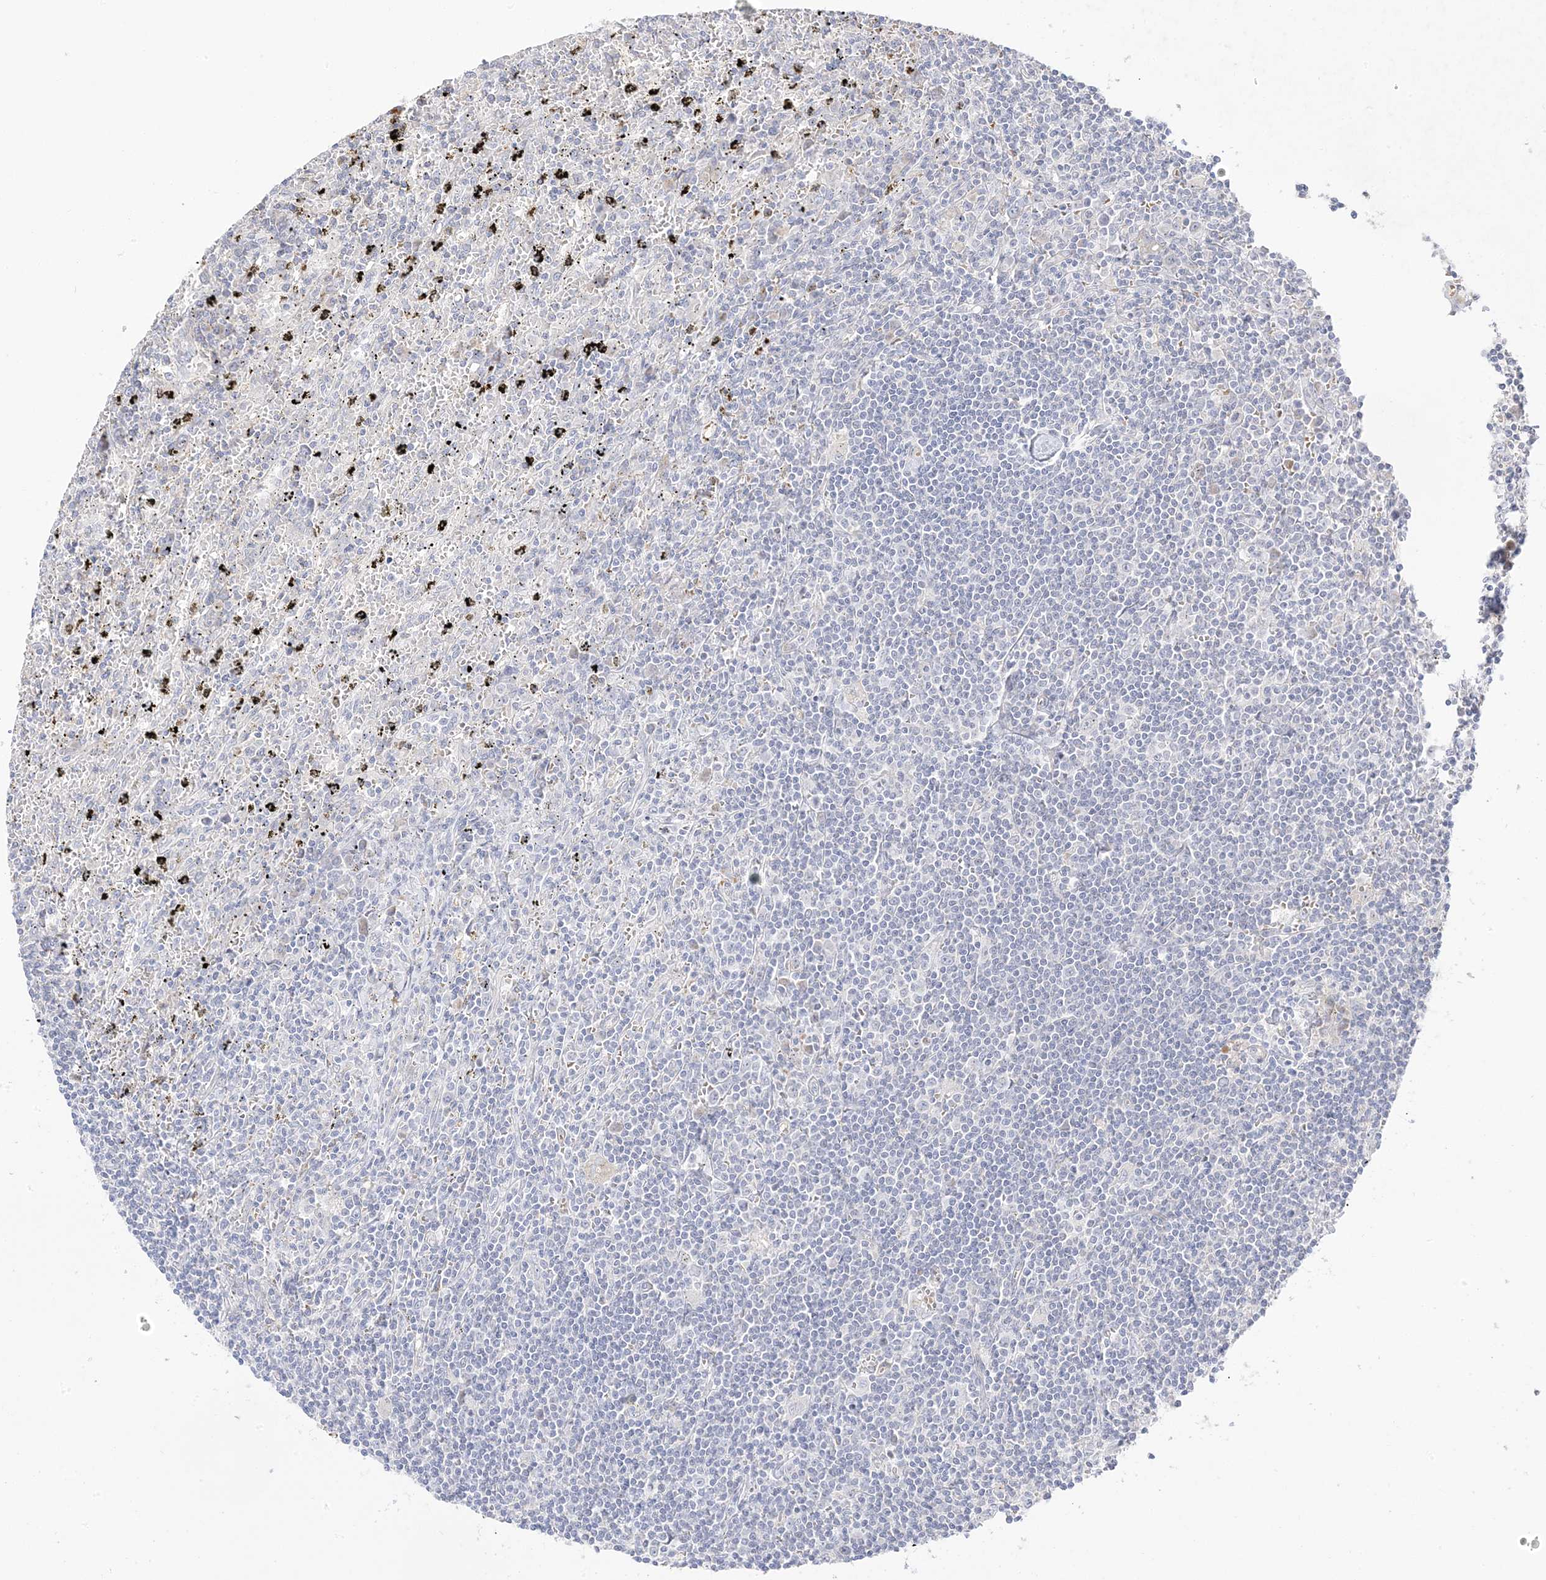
{"staining": {"intensity": "negative", "quantity": "none", "location": "none"}, "tissue": "lymphoma", "cell_type": "Tumor cells", "image_type": "cancer", "snomed": [{"axis": "morphology", "description": "Malignant lymphoma, non-Hodgkin's type, Low grade"}, {"axis": "topography", "description": "Spleen"}], "caption": "Histopathology image shows no significant protein expression in tumor cells of lymphoma. (DAB (3,3'-diaminobenzidine) IHC visualized using brightfield microscopy, high magnification).", "gene": "TRANK1", "patient": {"sex": "male", "age": 76}}